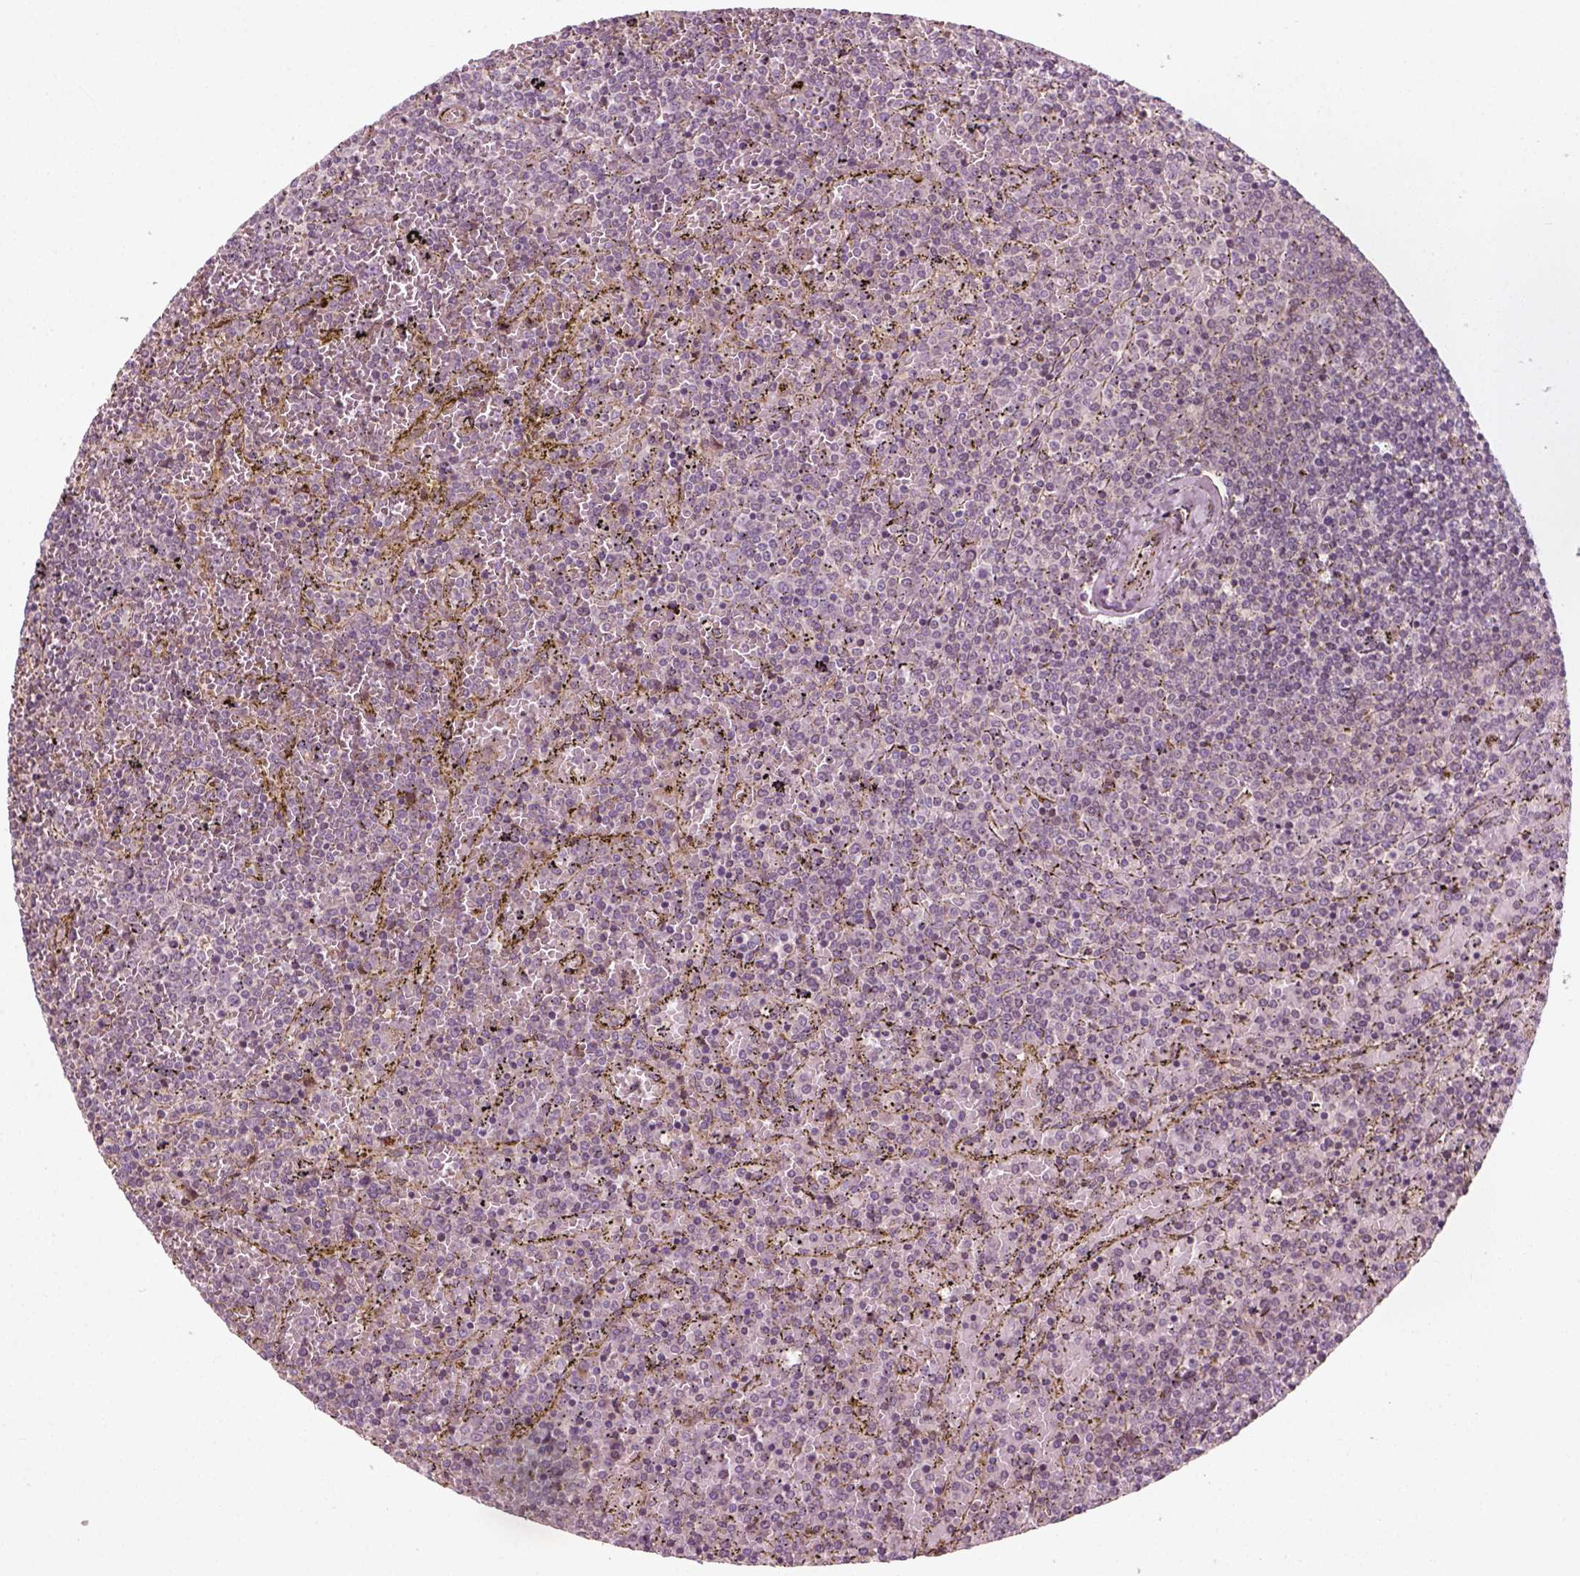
{"staining": {"intensity": "negative", "quantity": "none", "location": "none"}, "tissue": "lymphoma", "cell_type": "Tumor cells", "image_type": "cancer", "snomed": [{"axis": "morphology", "description": "Malignant lymphoma, non-Hodgkin's type, Low grade"}, {"axis": "topography", "description": "Spleen"}], "caption": "Immunohistochemistry of human low-grade malignant lymphoma, non-Hodgkin's type displays no expression in tumor cells. (DAB immunohistochemistry with hematoxylin counter stain).", "gene": "DNASE1L1", "patient": {"sex": "female", "age": 77}}